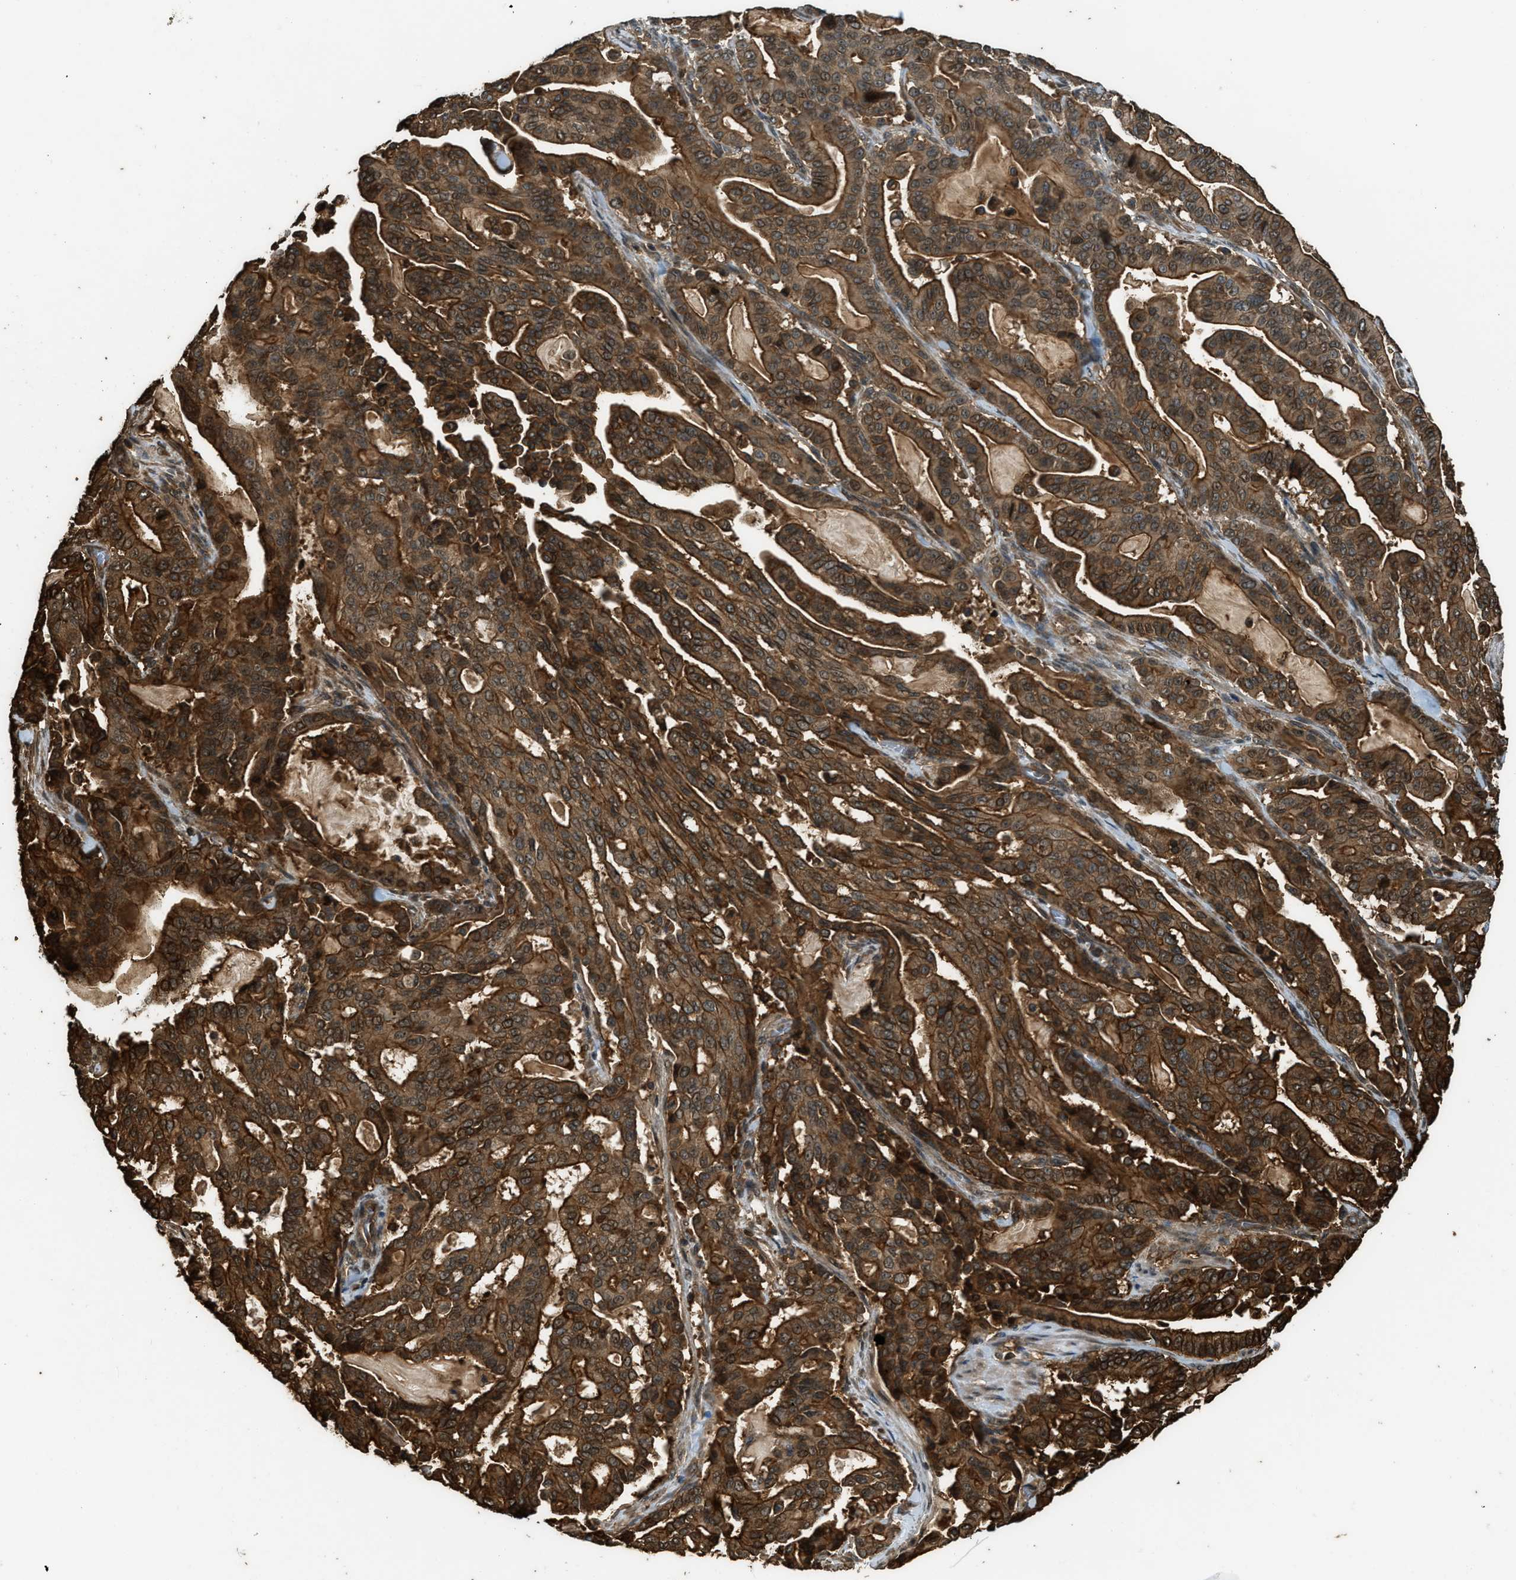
{"staining": {"intensity": "strong", "quantity": ">75%", "location": "cytoplasmic/membranous"}, "tissue": "pancreatic cancer", "cell_type": "Tumor cells", "image_type": "cancer", "snomed": [{"axis": "morphology", "description": "Adenocarcinoma, NOS"}, {"axis": "topography", "description": "Pancreas"}], "caption": "IHC histopathology image of human pancreatic cancer (adenocarcinoma) stained for a protein (brown), which displays high levels of strong cytoplasmic/membranous staining in about >75% of tumor cells.", "gene": "MYBL2", "patient": {"sex": "male", "age": 63}}